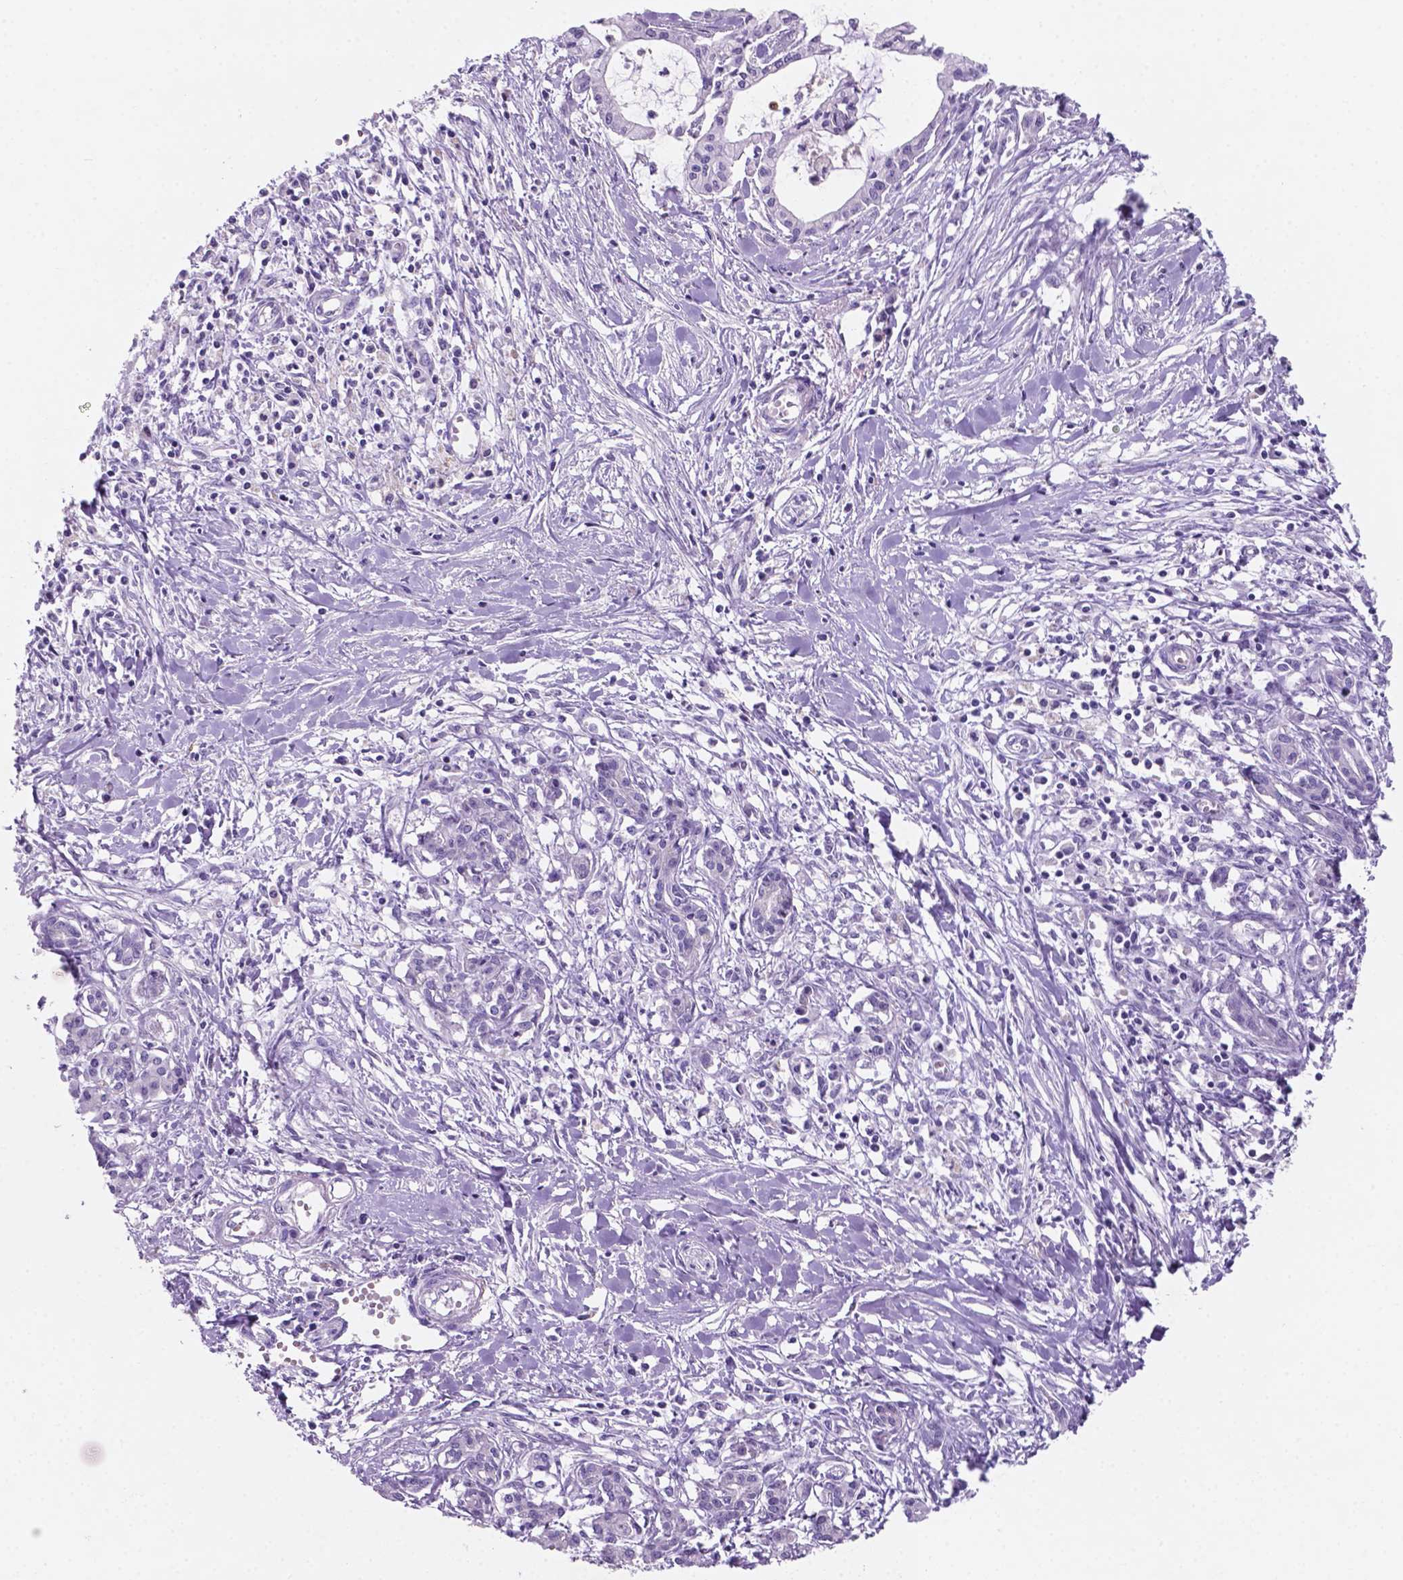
{"staining": {"intensity": "negative", "quantity": "none", "location": "none"}, "tissue": "pancreatic cancer", "cell_type": "Tumor cells", "image_type": "cancer", "snomed": [{"axis": "morphology", "description": "Adenocarcinoma, NOS"}, {"axis": "topography", "description": "Pancreas"}], "caption": "DAB immunohistochemical staining of adenocarcinoma (pancreatic) shows no significant staining in tumor cells.", "gene": "EBLN2", "patient": {"sex": "male", "age": 48}}